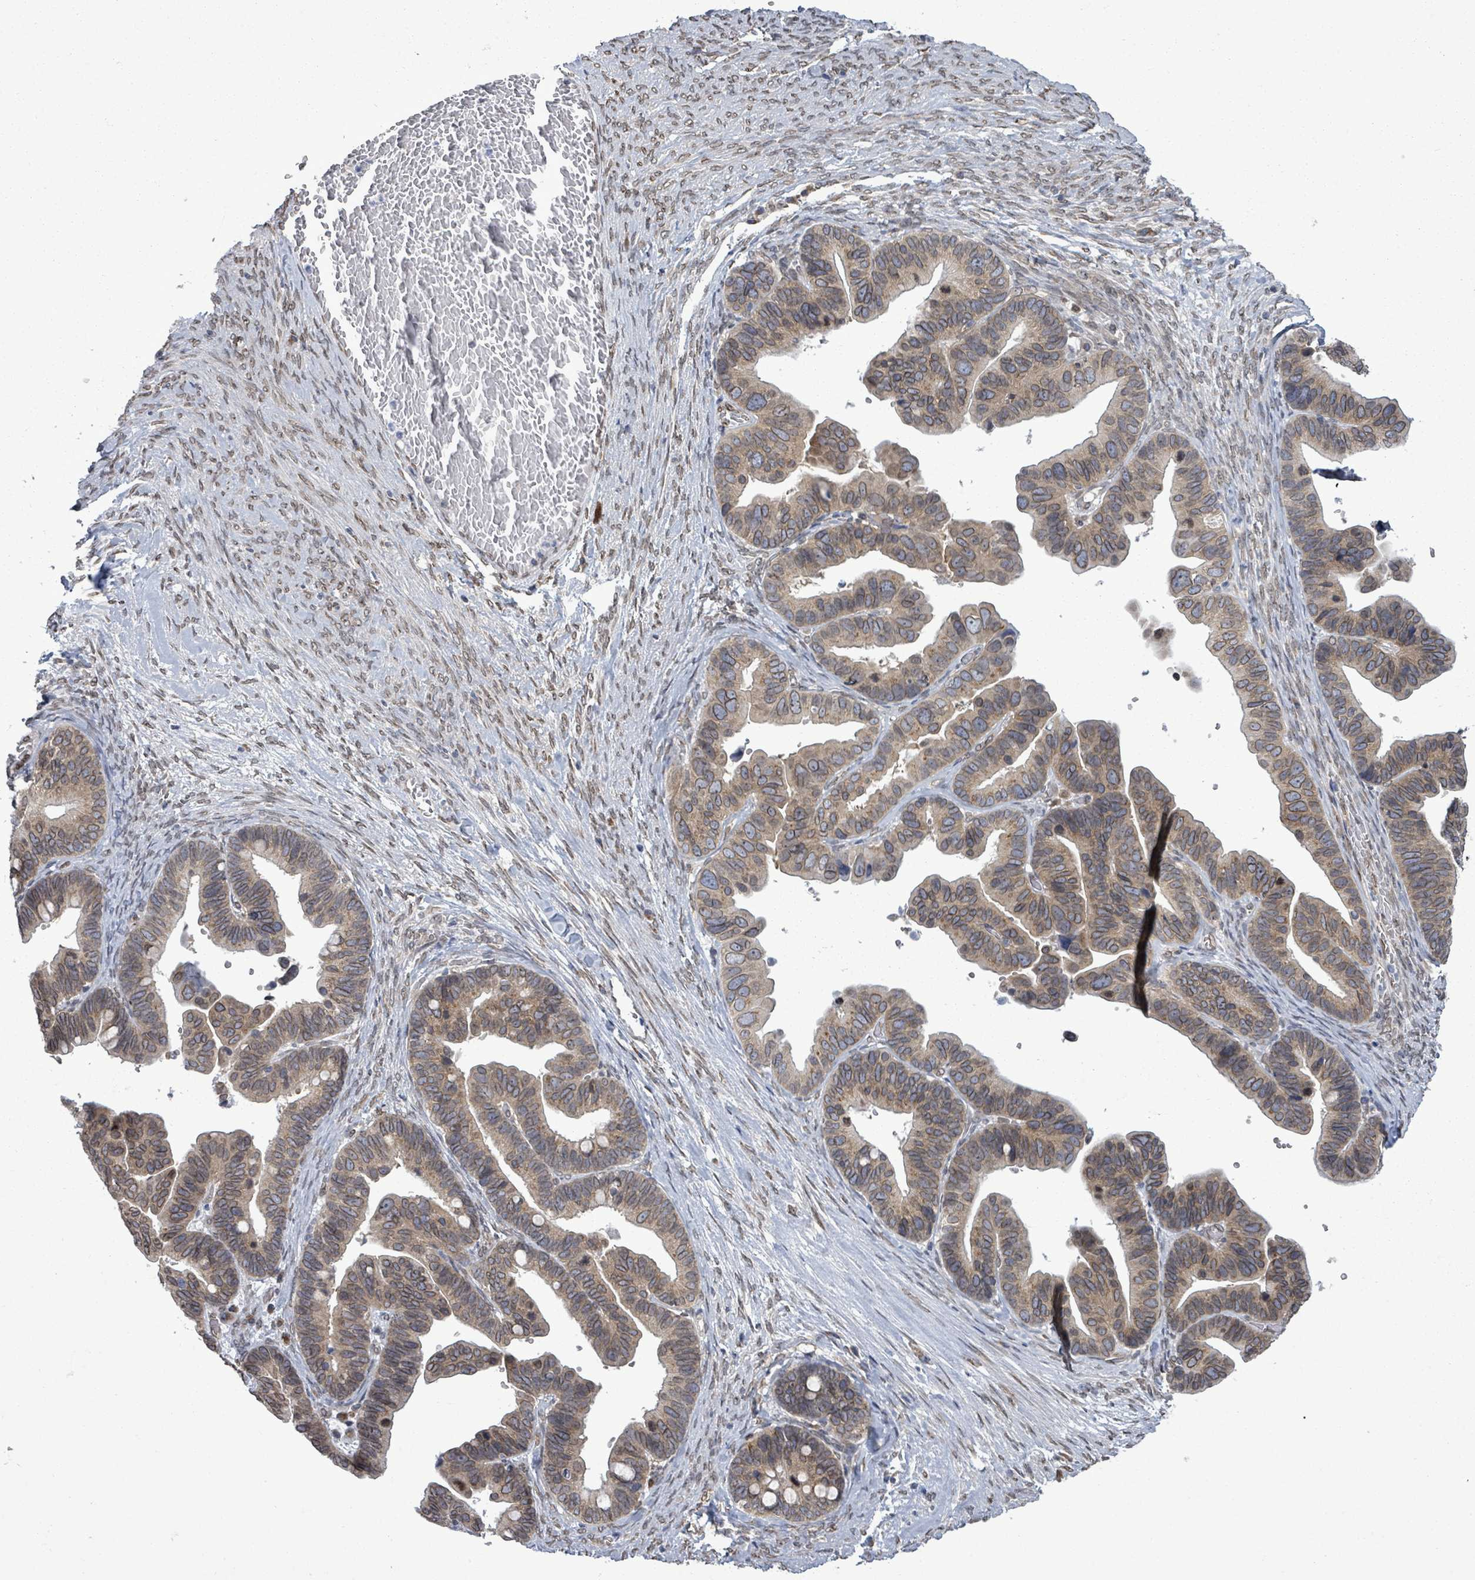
{"staining": {"intensity": "moderate", "quantity": ">75%", "location": "cytoplasmic/membranous,nuclear"}, "tissue": "ovarian cancer", "cell_type": "Tumor cells", "image_type": "cancer", "snomed": [{"axis": "morphology", "description": "Cystadenocarcinoma, serous, NOS"}, {"axis": "topography", "description": "Ovary"}], "caption": "Ovarian cancer was stained to show a protein in brown. There is medium levels of moderate cytoplasmic/membranous and nuclear positivity in about >75% of tumor cells.", "gene": "ARFGAP1", "patient": {"sex": "female", "age": 56}}